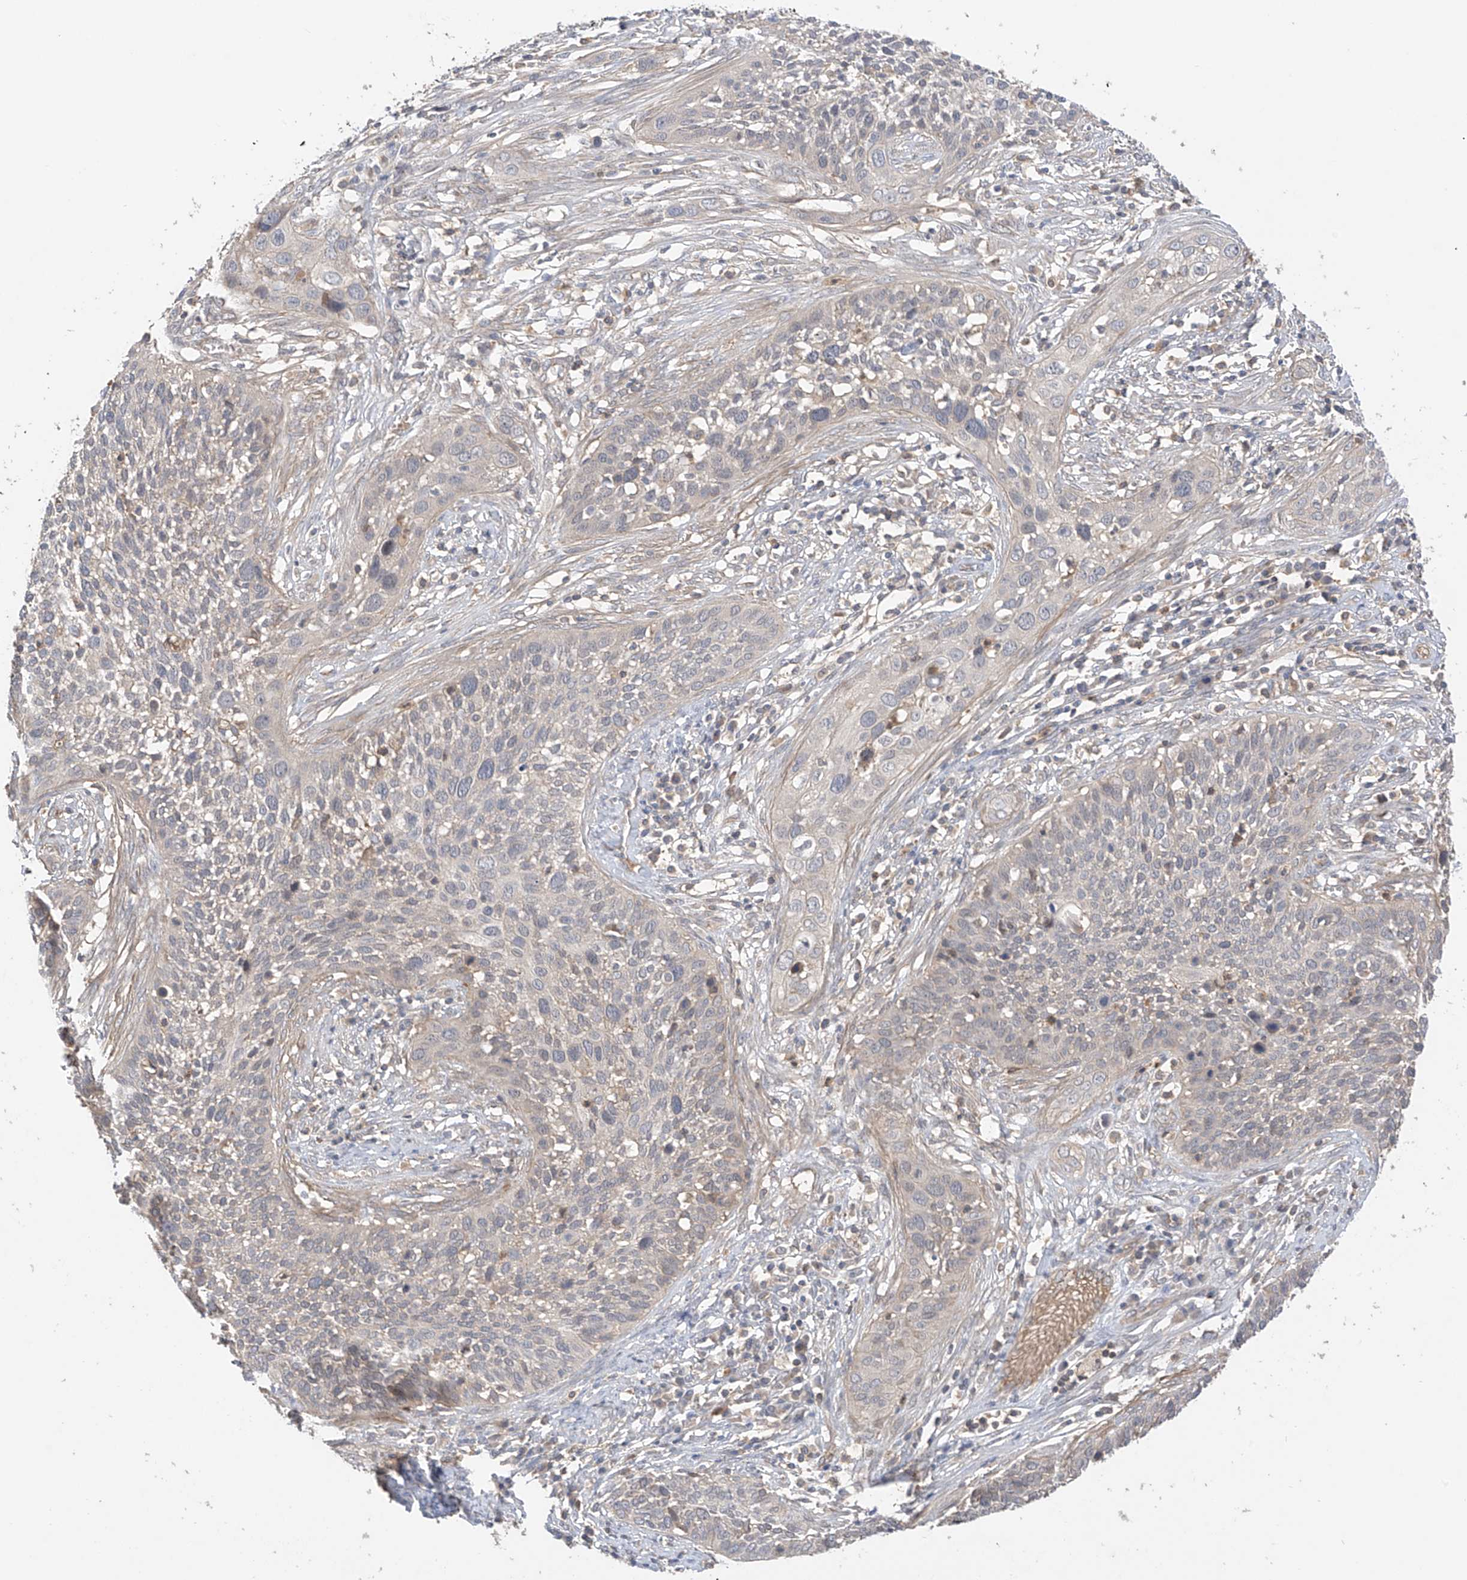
{"staining": {"intensity": "weak", "quantity": "<25%", "location": "cytoplasmic/membranous"}, "tissue": "cervical cancer", "cell_type": "Tumor cells", "image_type": "cancer", "snomed": [{"axis": "morphology", "description": "Squamous cell carcinoma, NOS"}, {"axis": "topography", "description": "Cervix"}], "caption": "Tumor cells are negative for brown protein staining in cervical cancer (squamous cell carcinoma).", "gene": "CACNA2D4", "patient": {"sex": "female", "age": 34}}